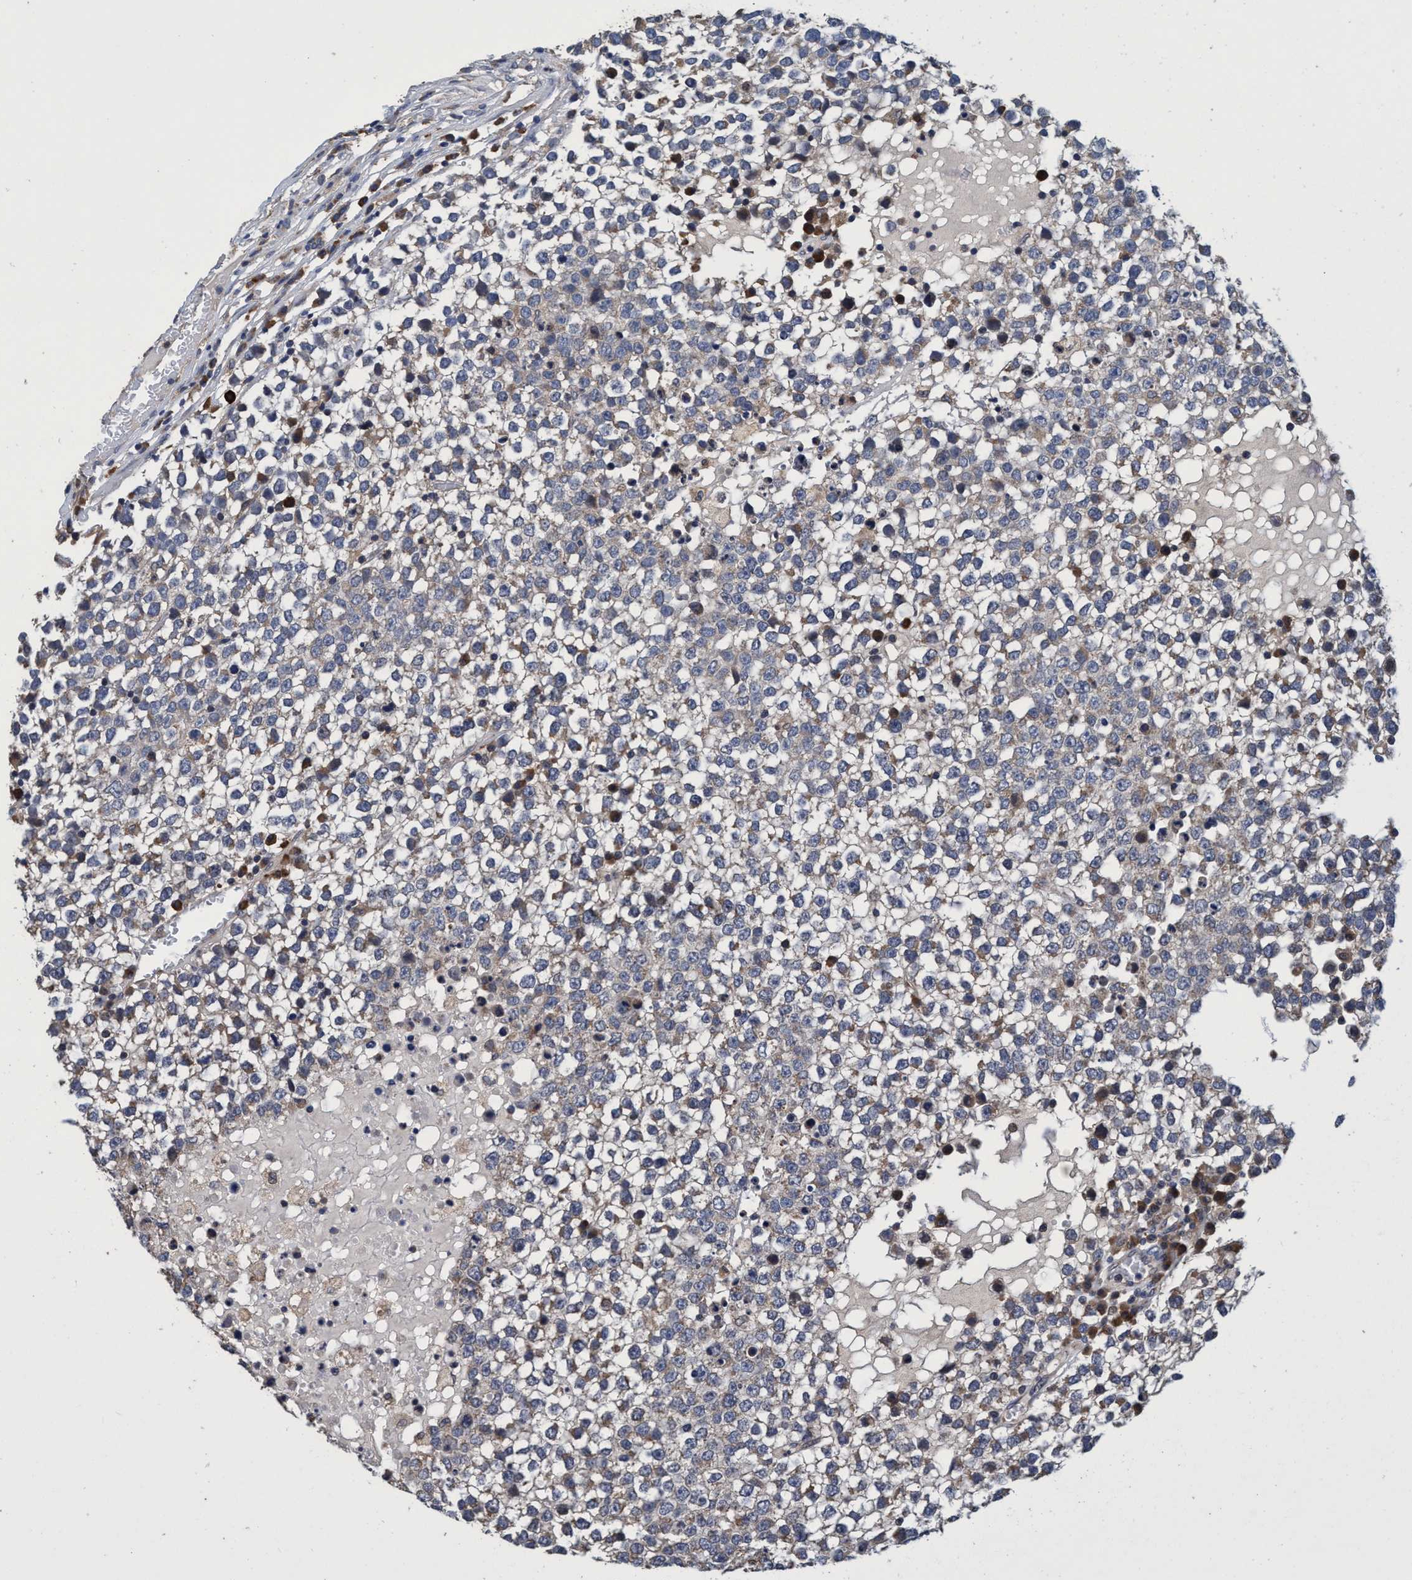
{"staining": {"intensity": "weak", "quantity": "<25%", "location": "cytoplasmic/membranous"}, "tissue": "testis cancer", "cell_type": "Tumor cells", "image_type": "cancer", "snomed": [{"axis": "morphology", "description": "Seminoma, NOS"}, {"axis": "topography", "description": "Testis"}], "caption": "Immunohistochemistry (IHC) image of neoplastic tissue: human testis cancer (seminoma) stained with DAB (3,3'-diaminobenzidine) exhibits no significant protein expression in tumor cells. Nuclei are stained in blue.", "gene": "CALCOCO2", "patient": {"sex": "male", "age": 65}}